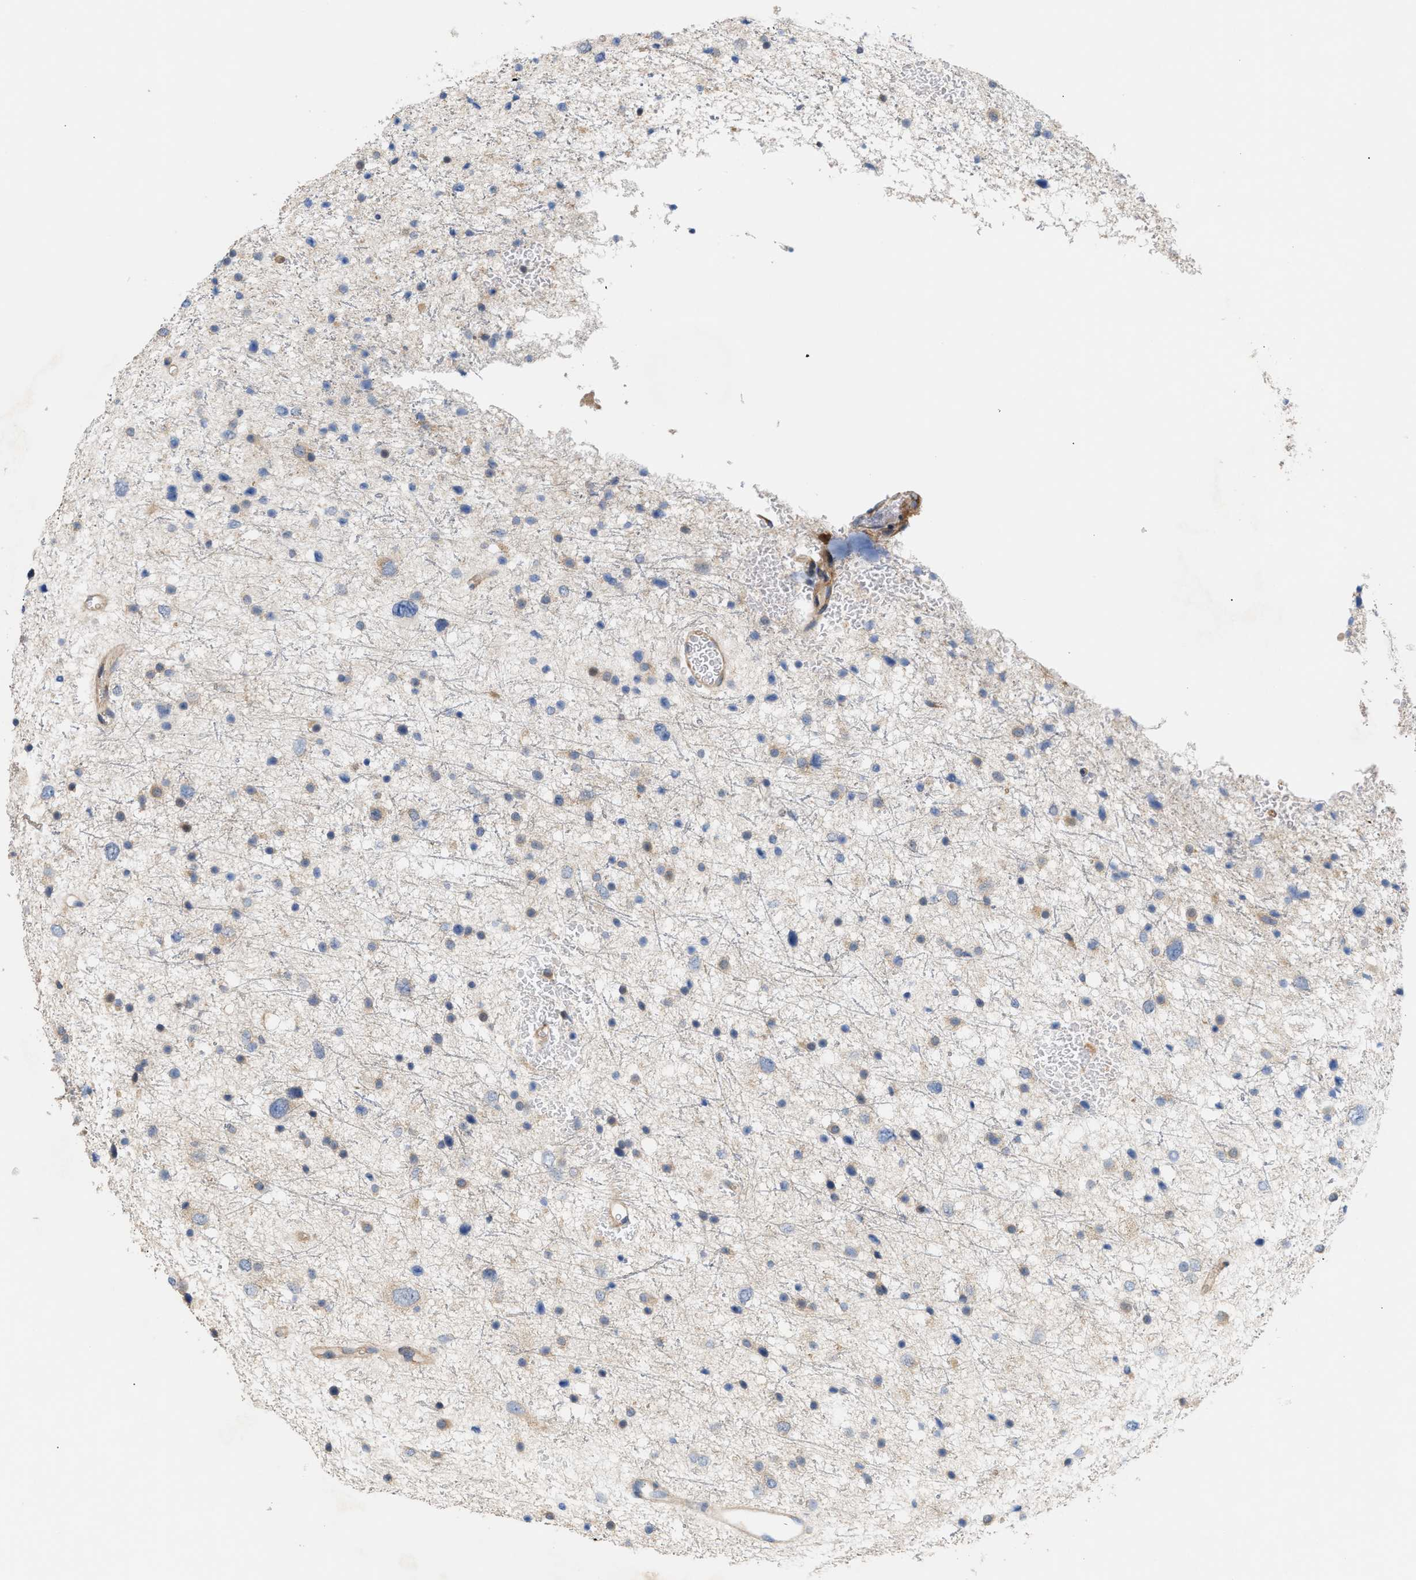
{"staining": {"intensity": "weak", "quantity": "<25%", "location": "cytoplasmic/membranous"}, "tissue": "glioma", "cell_type": "Tumor cells", "image_type": "cancer", "snomed": [{"axis": "morphology", "description": "Glioma, malignant, Low grade"}, {"axis": "topography", "description": "Brain"}], "caption": "DAB (3,3'-diaminobenzidine) immunohistochemical staining of human malignant low-grade glioma demonstrates no significant expression in tumor cells.", "gene": "DBNL", "patient": {"sex": "female", "age": 37}}